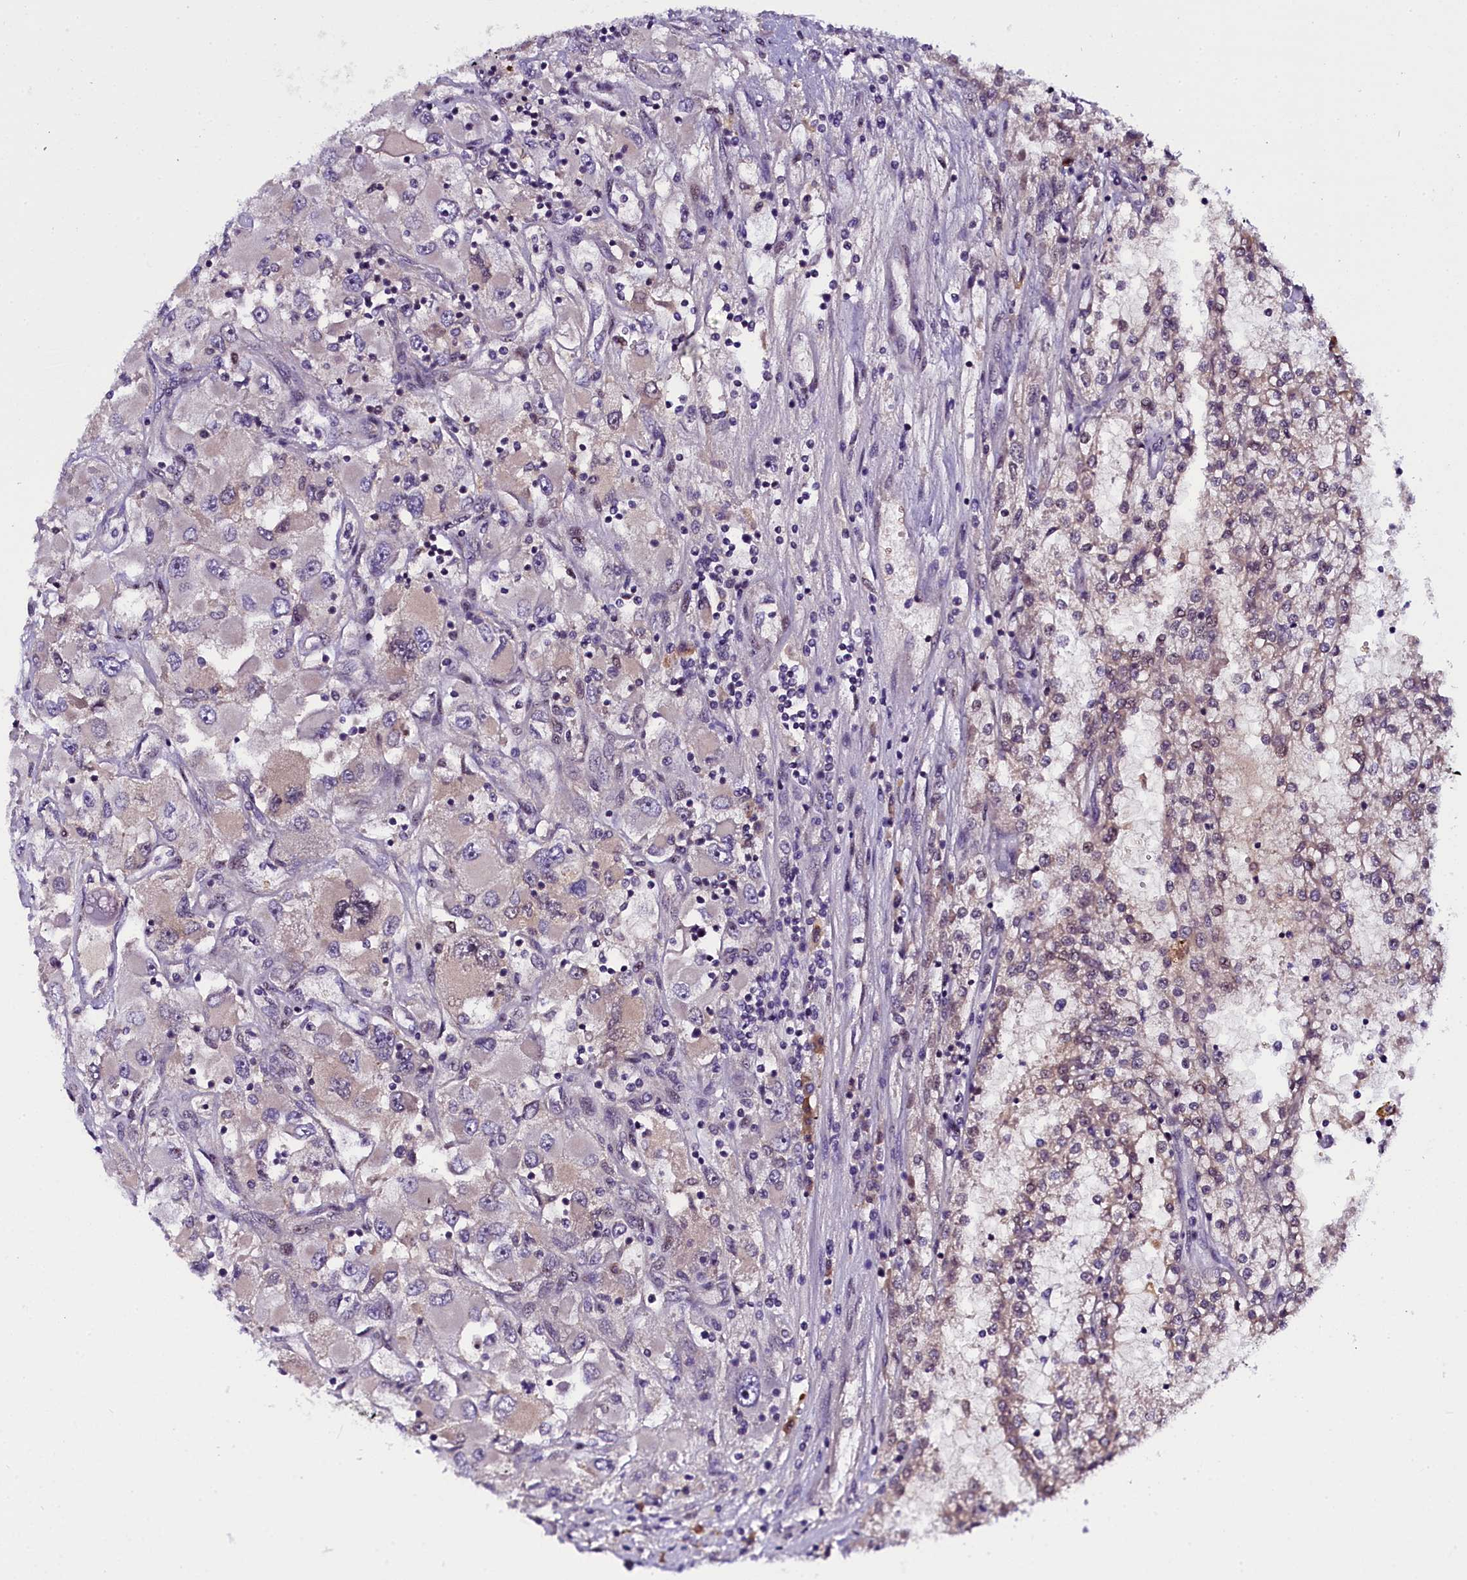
{"staining": {"intensity": "negative", "quantity": "none", "location": "none"}, "tissue": "renal cancer", "cell_type": "Tumor cells", "image_type": "cancer", "snomed": [{"axis": "morphology", "description": "Adenocarcinoma, NOS"}, {"axis": "topography", "description": "Kidney"}], "caption": "Immunohistochemistry (IHC) micrograph of neoplastic tissue: human renal adenocarcinoma stained with DAB (3,3'-diaminobenzidine) displays no significant protein positivity in tumor cells.", "gene": "ENKD1", "patient": {"sex": "female", "age": 52}}